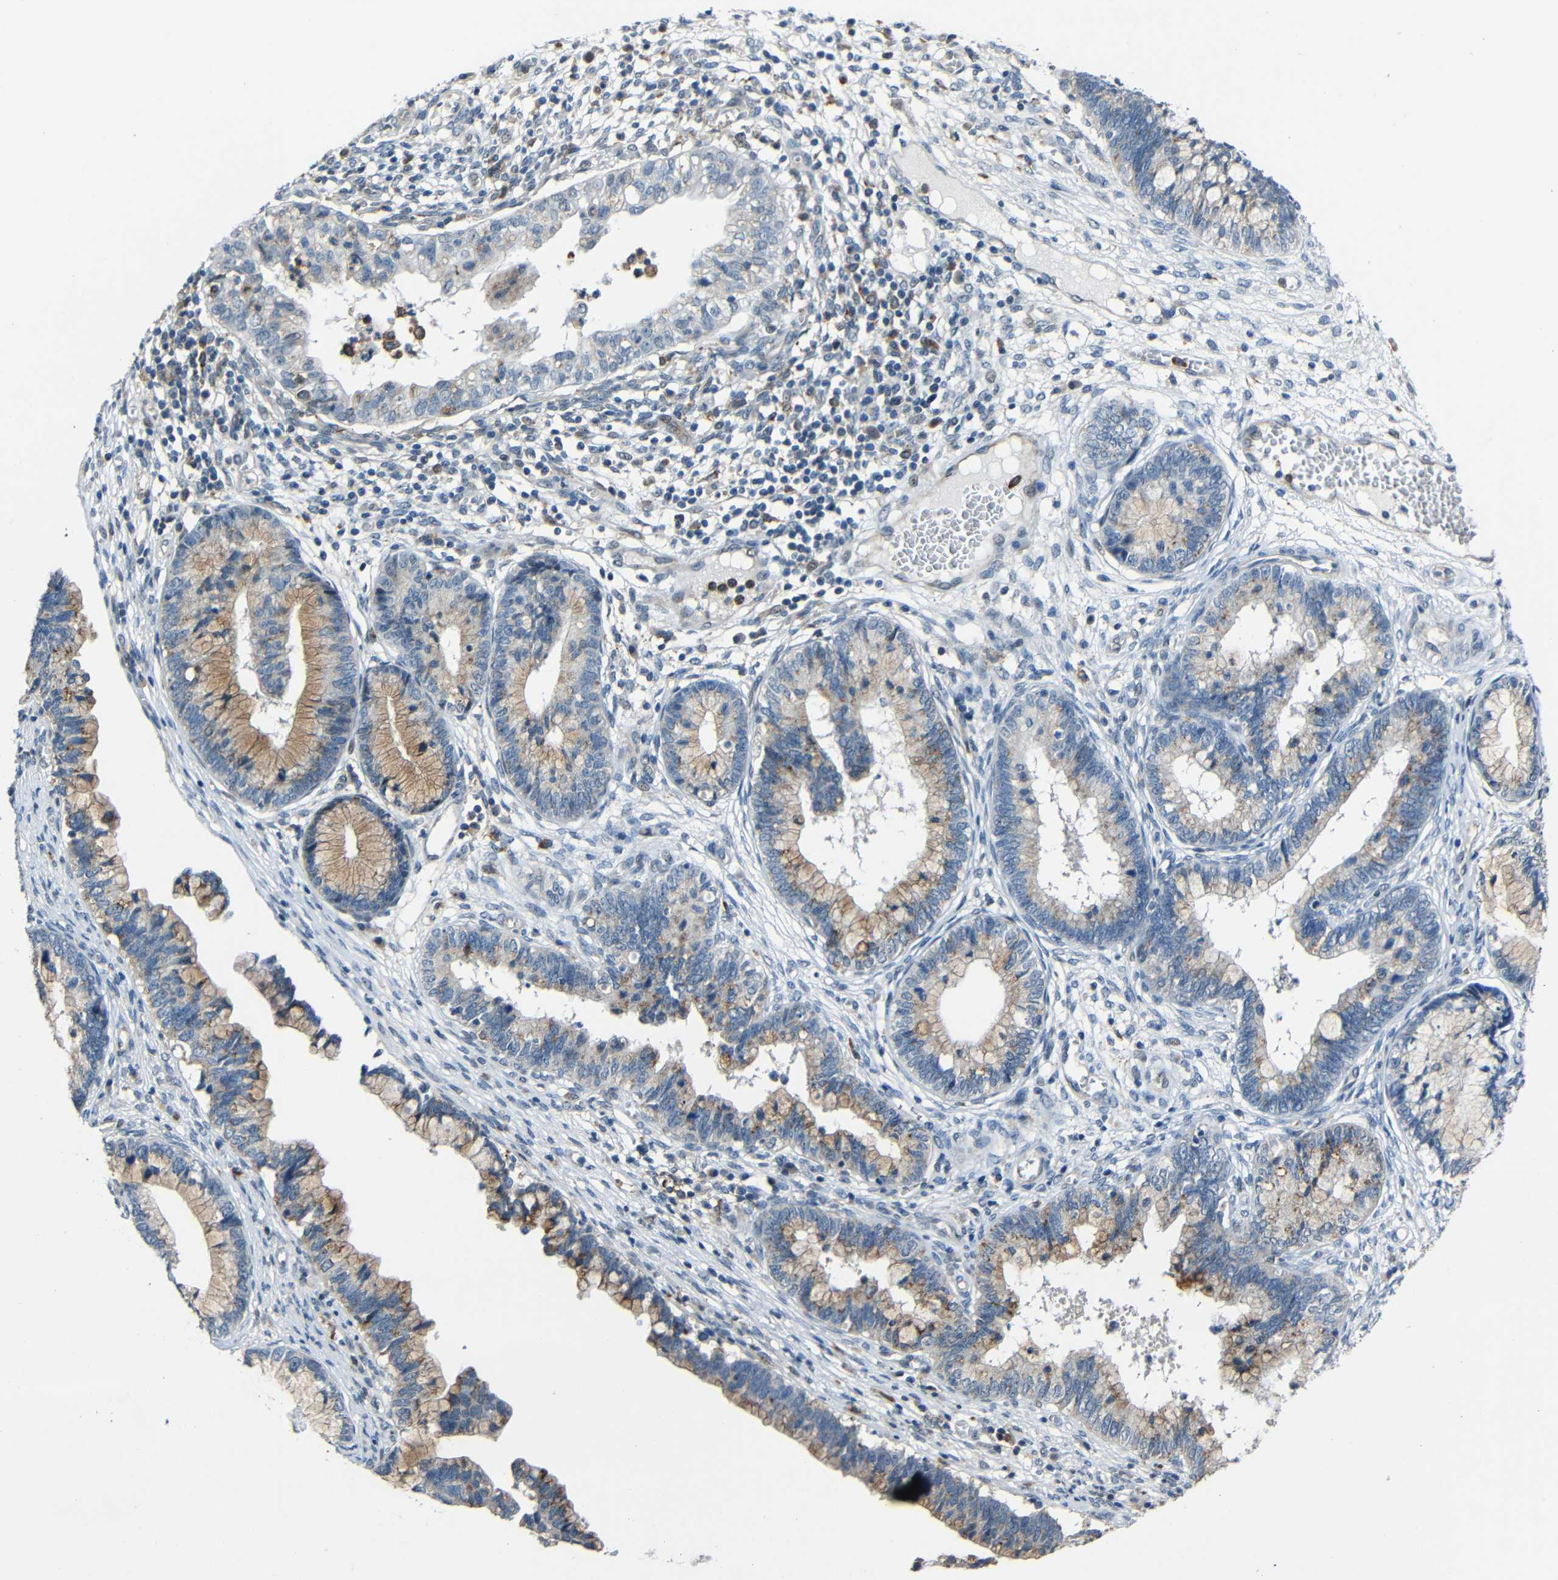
{"staining": {"intensity": "moderate", "quantity": ">75%", "location": "cytoplasmic/membranous"}, "tissue": "cervical cancer", "cell_type": "Tumor cells", "image_type": "cancer", "snomed": [{"axis": "morphology", "description": "Adenocarcinoma, NOS"}, {"axis": "topography", "description": "Cervix"}], "caption": "Moderate cytoplasmic/membranous expression is seen in about >75% of tumor cells in cervical cancer.", "gene": "DNAJC5", "patient": {"sex": "female", "age": 44}}